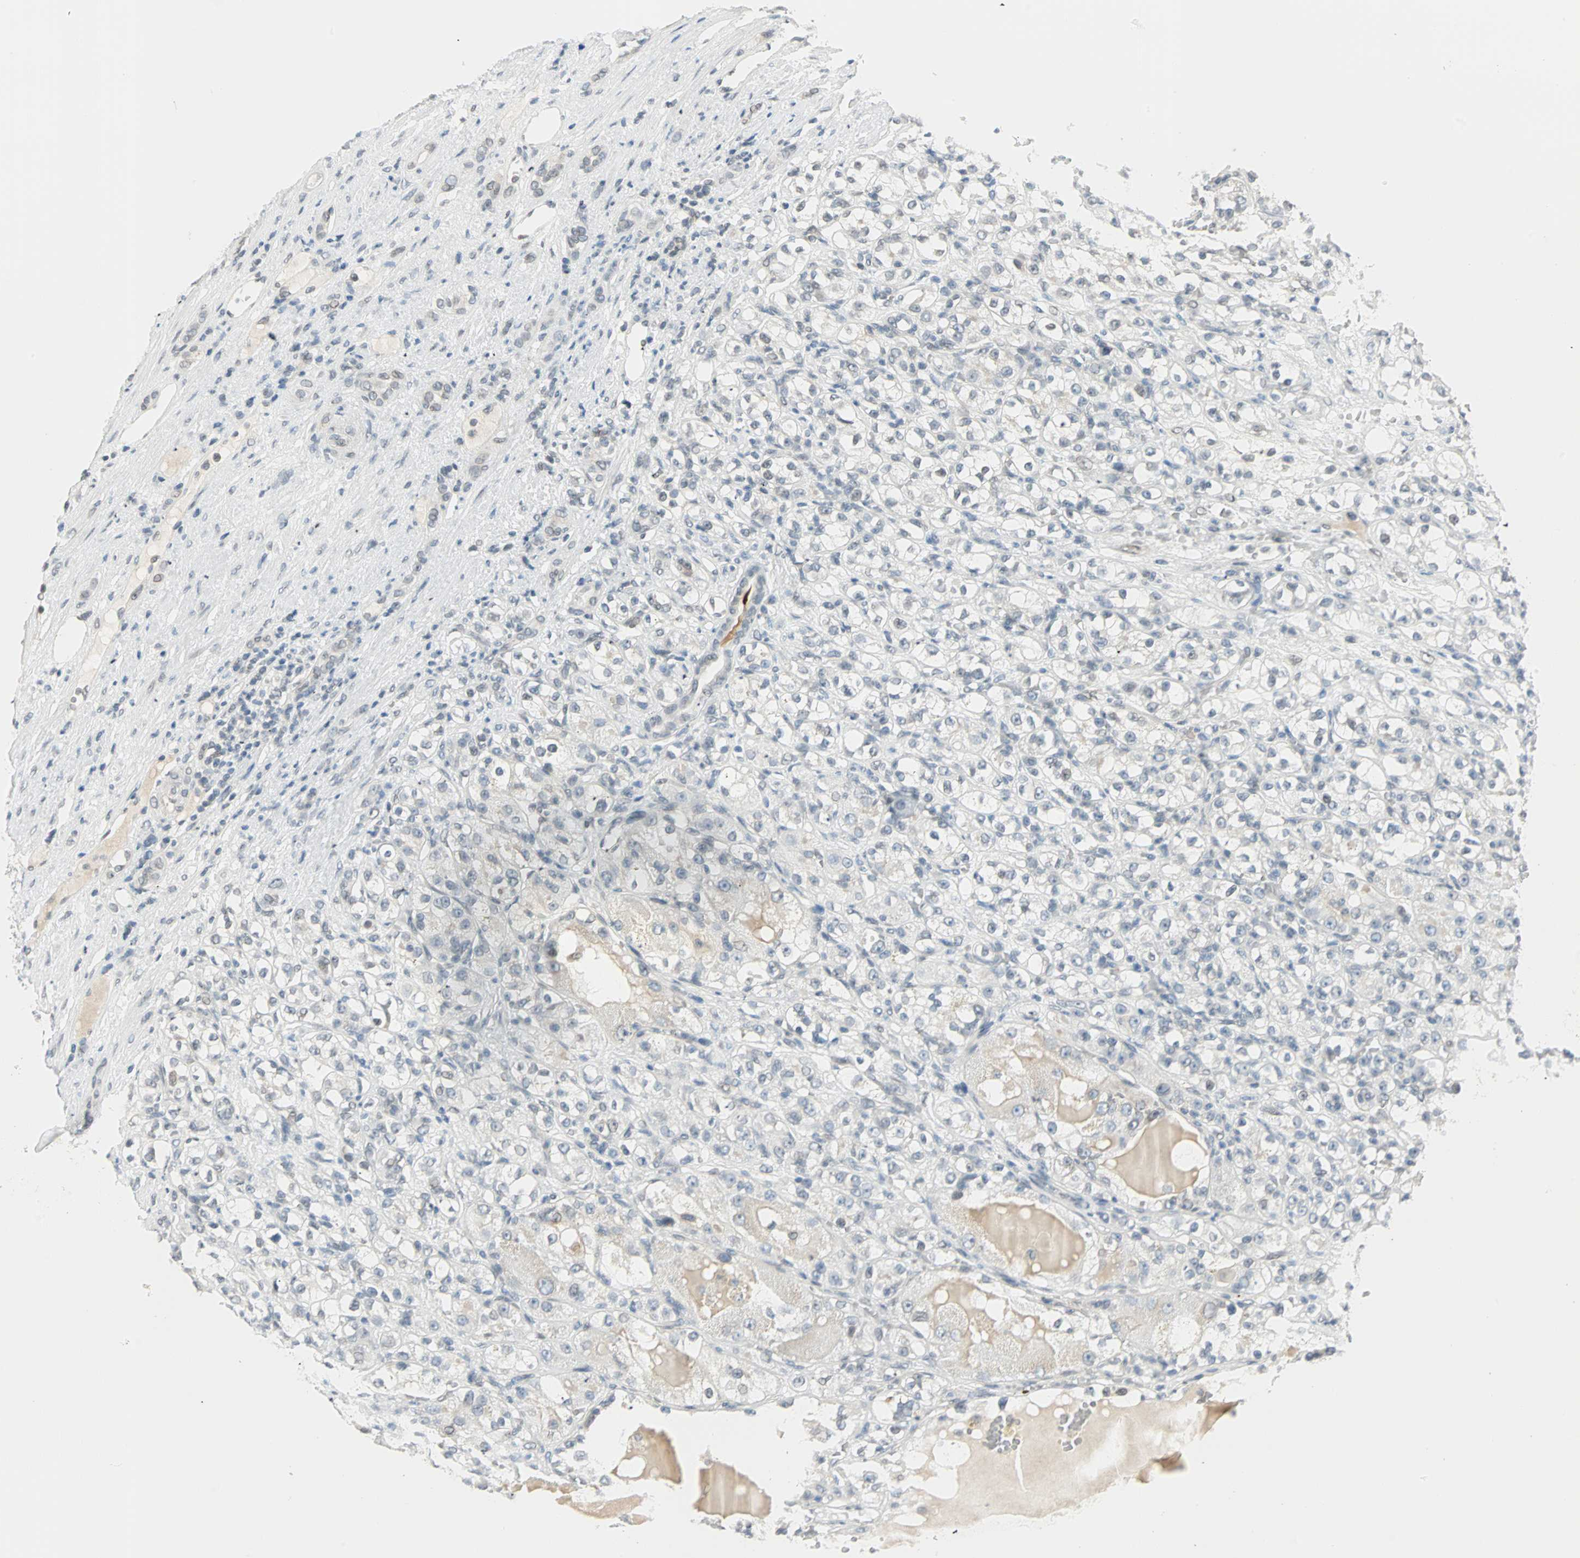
{"staining": {"intensity": "negative", "quantity": "none", "location": "none"}, "tissue": "renal cancer", "cell_type": "Tumor cells", "image_type": "cancer", "snomed": [{"axis": "morphology", "description": "Normal tissue, NOS"}, {"axis": "morphology", "description": "Adenocarcinoma, NOS"}, {"axis": "topography", "description": "Kidney"}], "caption": "This micrograph is of adenocarcinoma (renal) stained with immunohistochemistry to label a protein in brown with the nuclei are counter-stained blue. There is no expression in tumor cells. (Brightfield microscopy of DAB IHC at high magnification).", "gene": "BCAN", "patient": {"sex": "male", "age": 61}}